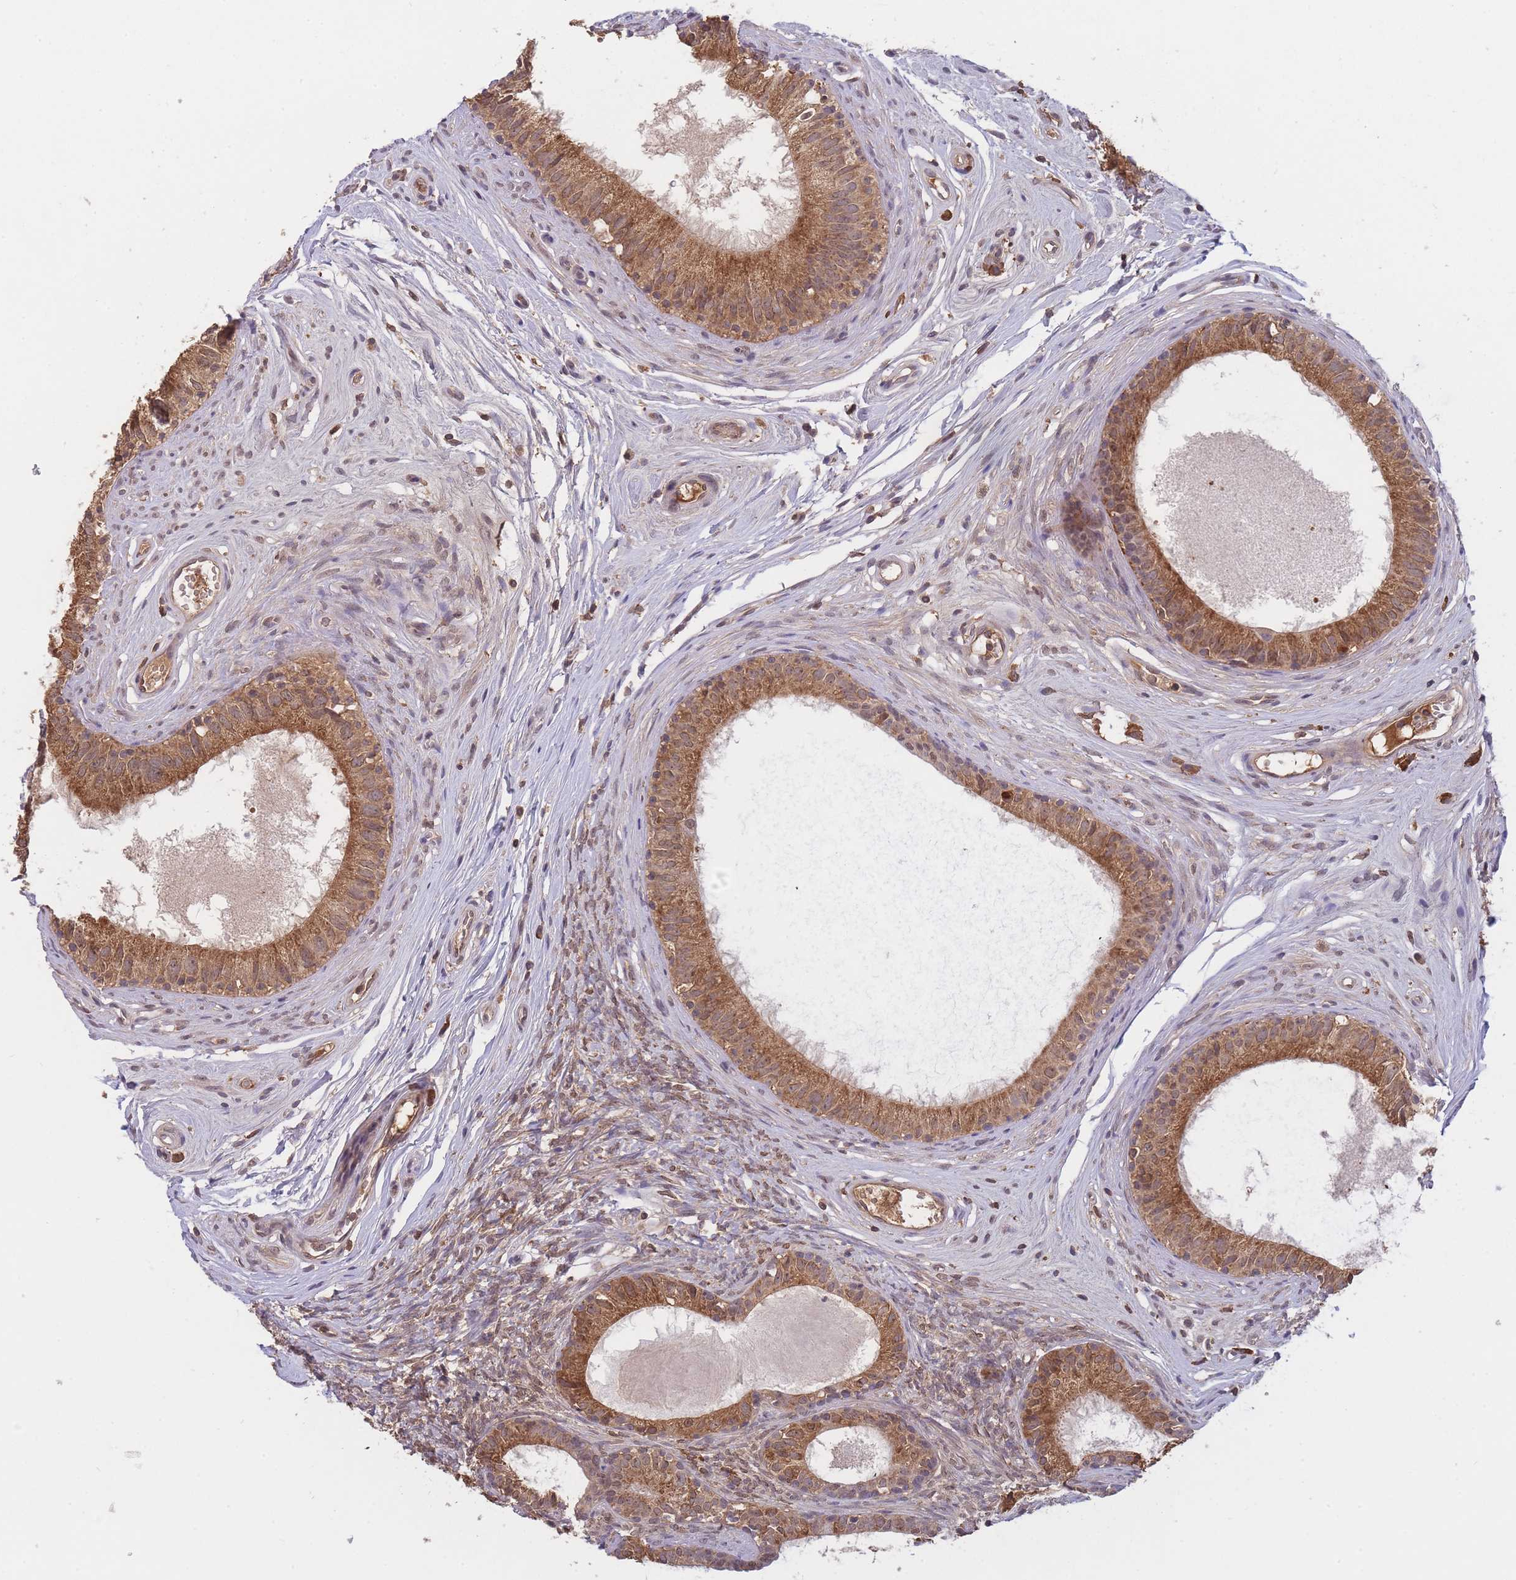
{"staining": {"intensity": "moderate", "quantity": ">75%", "location": "cytoplasmic/membranous"}, "tissue": "epididymis", "cell_type": "Glandular cells", "image_type": "normal", "snomed": [{"axis": "morphology", "description": "Normal tissue, NOS"}, {"axis": "topography", "description": "Epididymis"}], "caption": "Glandular cells demonstrate moderate cytoplasmic/membranous staining in approximately >75% of cells in unremarkable epididymis. (DAB IHC with brightfield microscopy, high magnification).", "gene": "PIP4P1", "patient": {"sex": "male", "age": 74}}